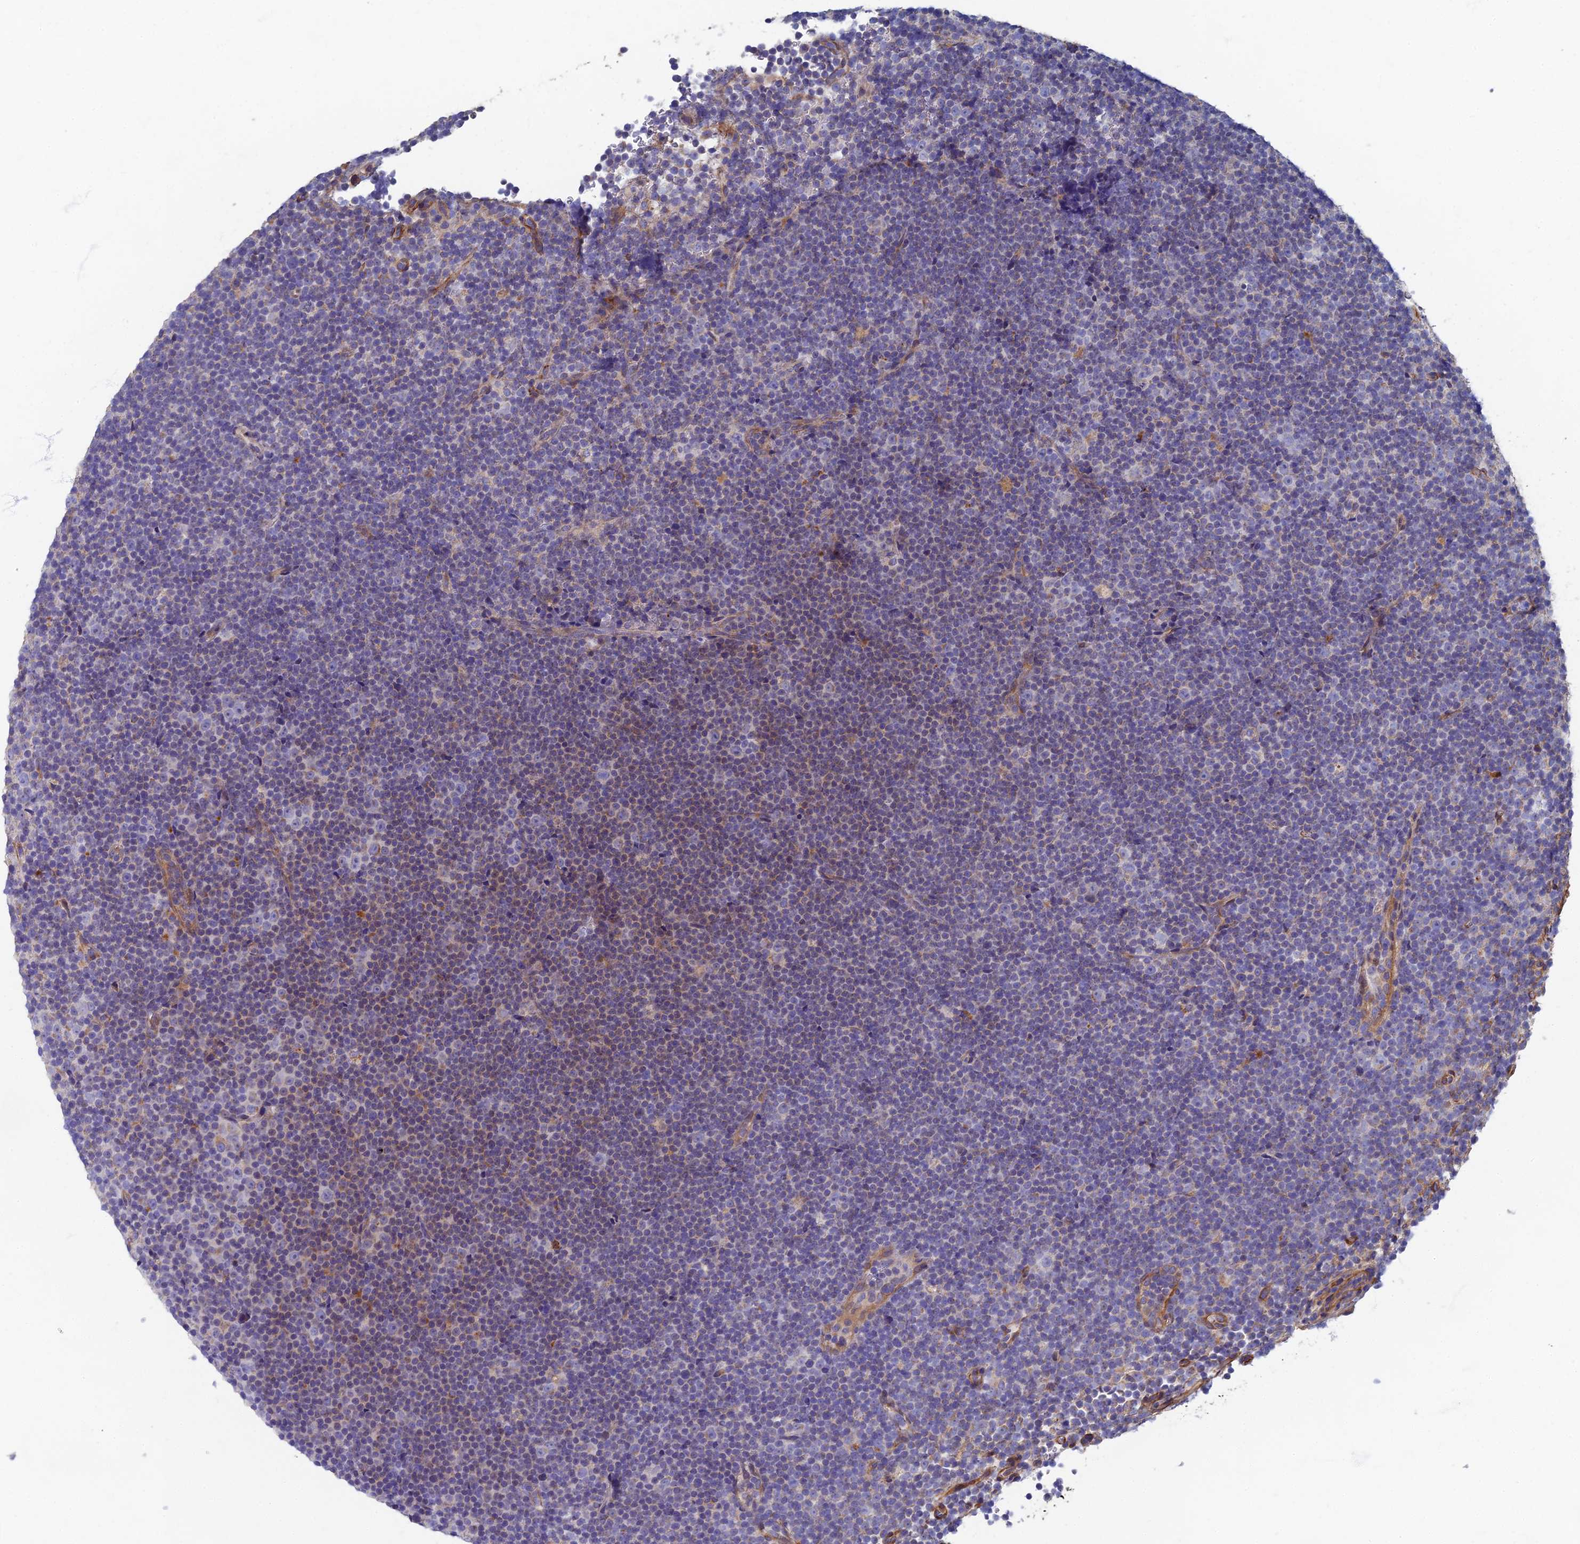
{"staining": {"intensity": "negative", "quantity": "none", "location": "none"}, "tissue": "lymphoma", "cell_type": "Tumor cells", "image_type": "cancer", "snomed": [{"axis": "morphology", "description": "Malignant lymphoma, non-Hodgkin's type, Low grade"}, {"axis": "topography", "description": "Lymph node"}], "caption": "Lymphoma was stained to show a protein in brown. There is no significant positivity in tumor cells.", "gene": "RNASEK", "patient": {"sex": "female", "age": 67}}